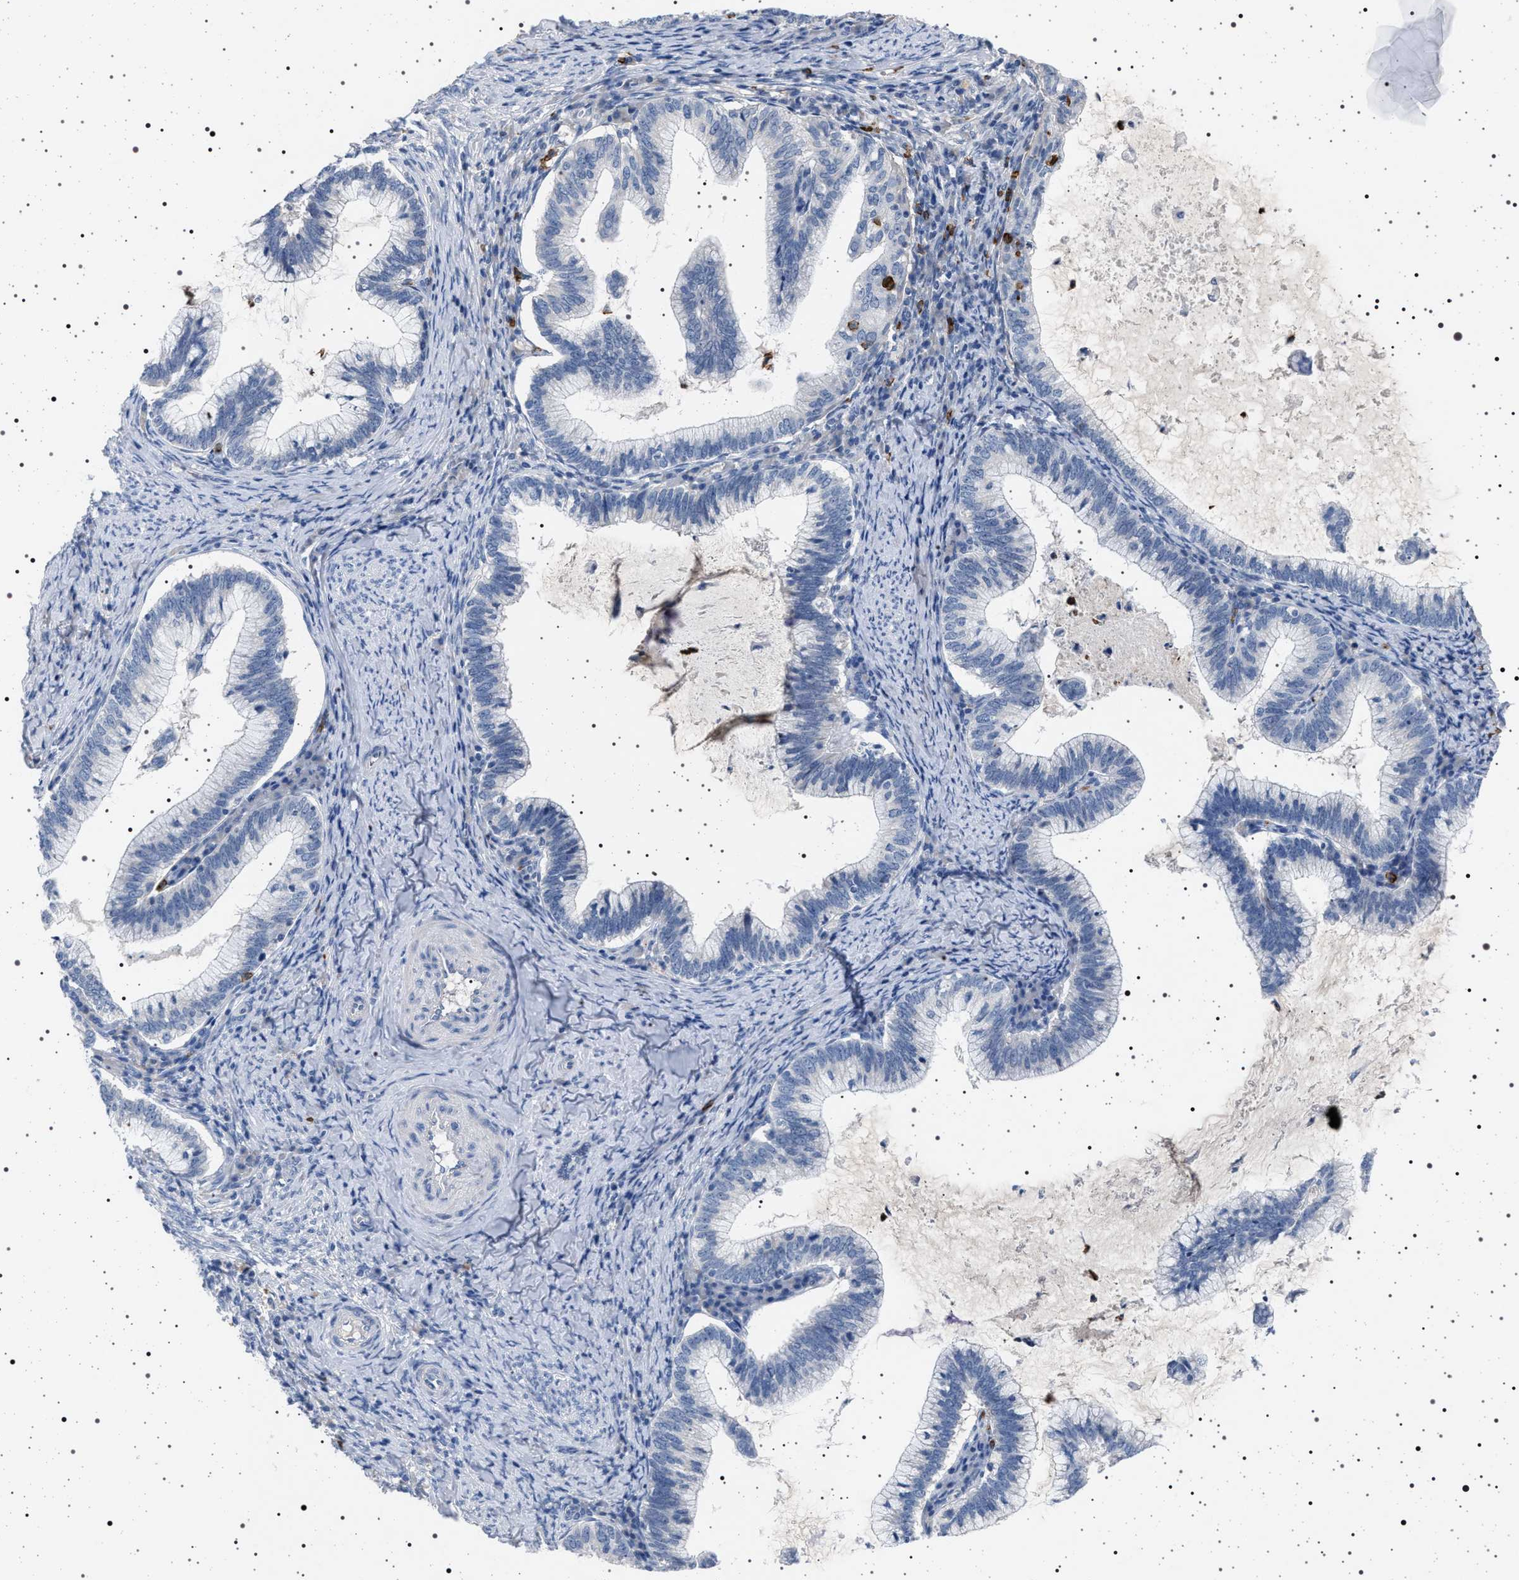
{"staining": {"intensity": "negative", "quantity": "none", "location": "none"}, "tissue": "cervical cancer", "cell_type": "Tumor cells", "image_type": "cancer", "snomed": [{"axis": "morphology", "description": "Adenocarcinoma, NOS"}, {"axis": "topography", "description": "Cervix"}], "caption": "Adenocarcinoma (cervical) was stained to show a protein in brown. There is no significant expression in tumor cells.", "gene": "NAT9", "patient": {"sex": "female", "age": 36}}